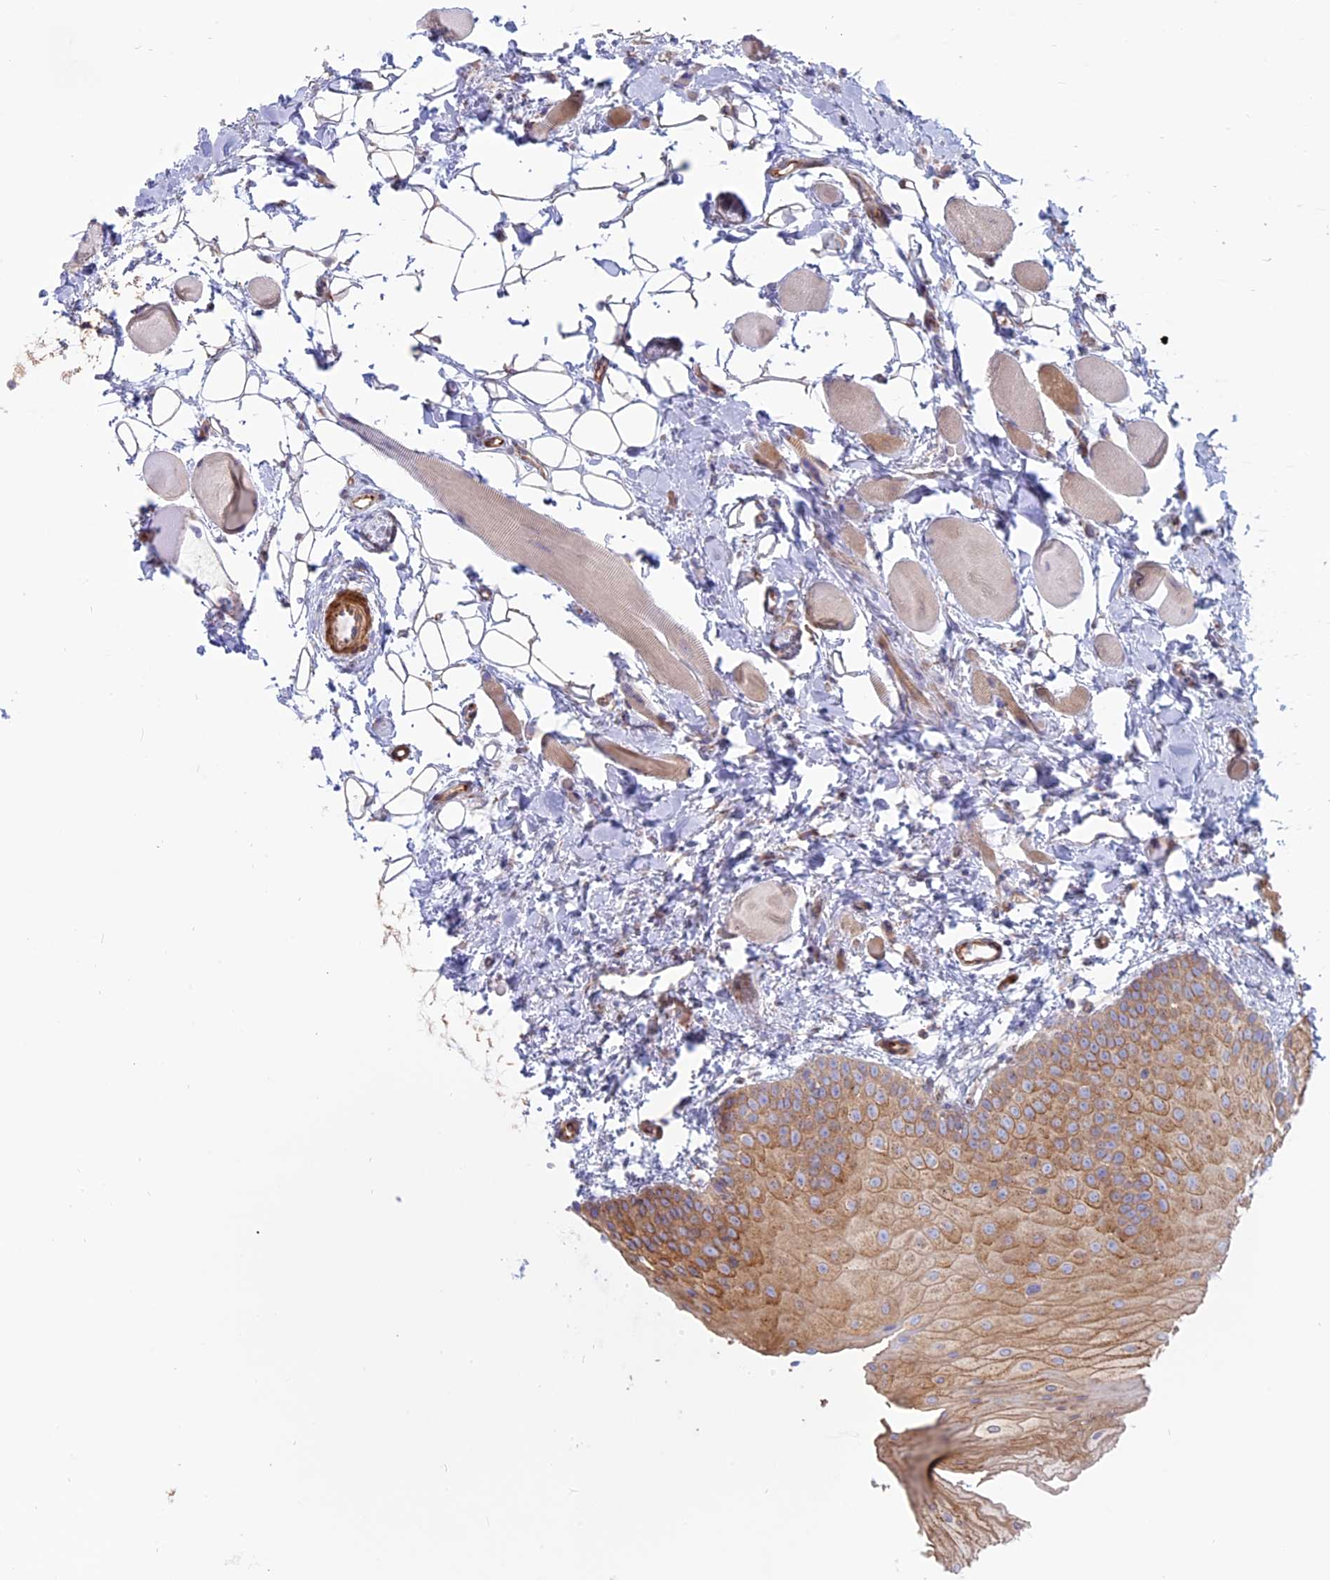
{"staining": {"intensity": "moderate", "quantity": ">75%", "location": "cytoplasmic/membranous"}, "tissue": "oral mucosa", "cell_type": "Squamous epithelial cells", "image_type": "normal", "snomed": [{"axis": "morphology", "description": "Normal tissue, NOS"}, {"axis": "topography", "description": "Oral tissue"}], "caption": "Squamous epithelial cells show moderate cytoplasmic/membranous staining in about >75% of cells in benign oral mucosa. (Stains: DAB in brown, nuclei in blue, Microscopy: brightfield microscopy at high magnification).", "gene": "MYO5B", "patient": {"sex": "male", "age": 28}}